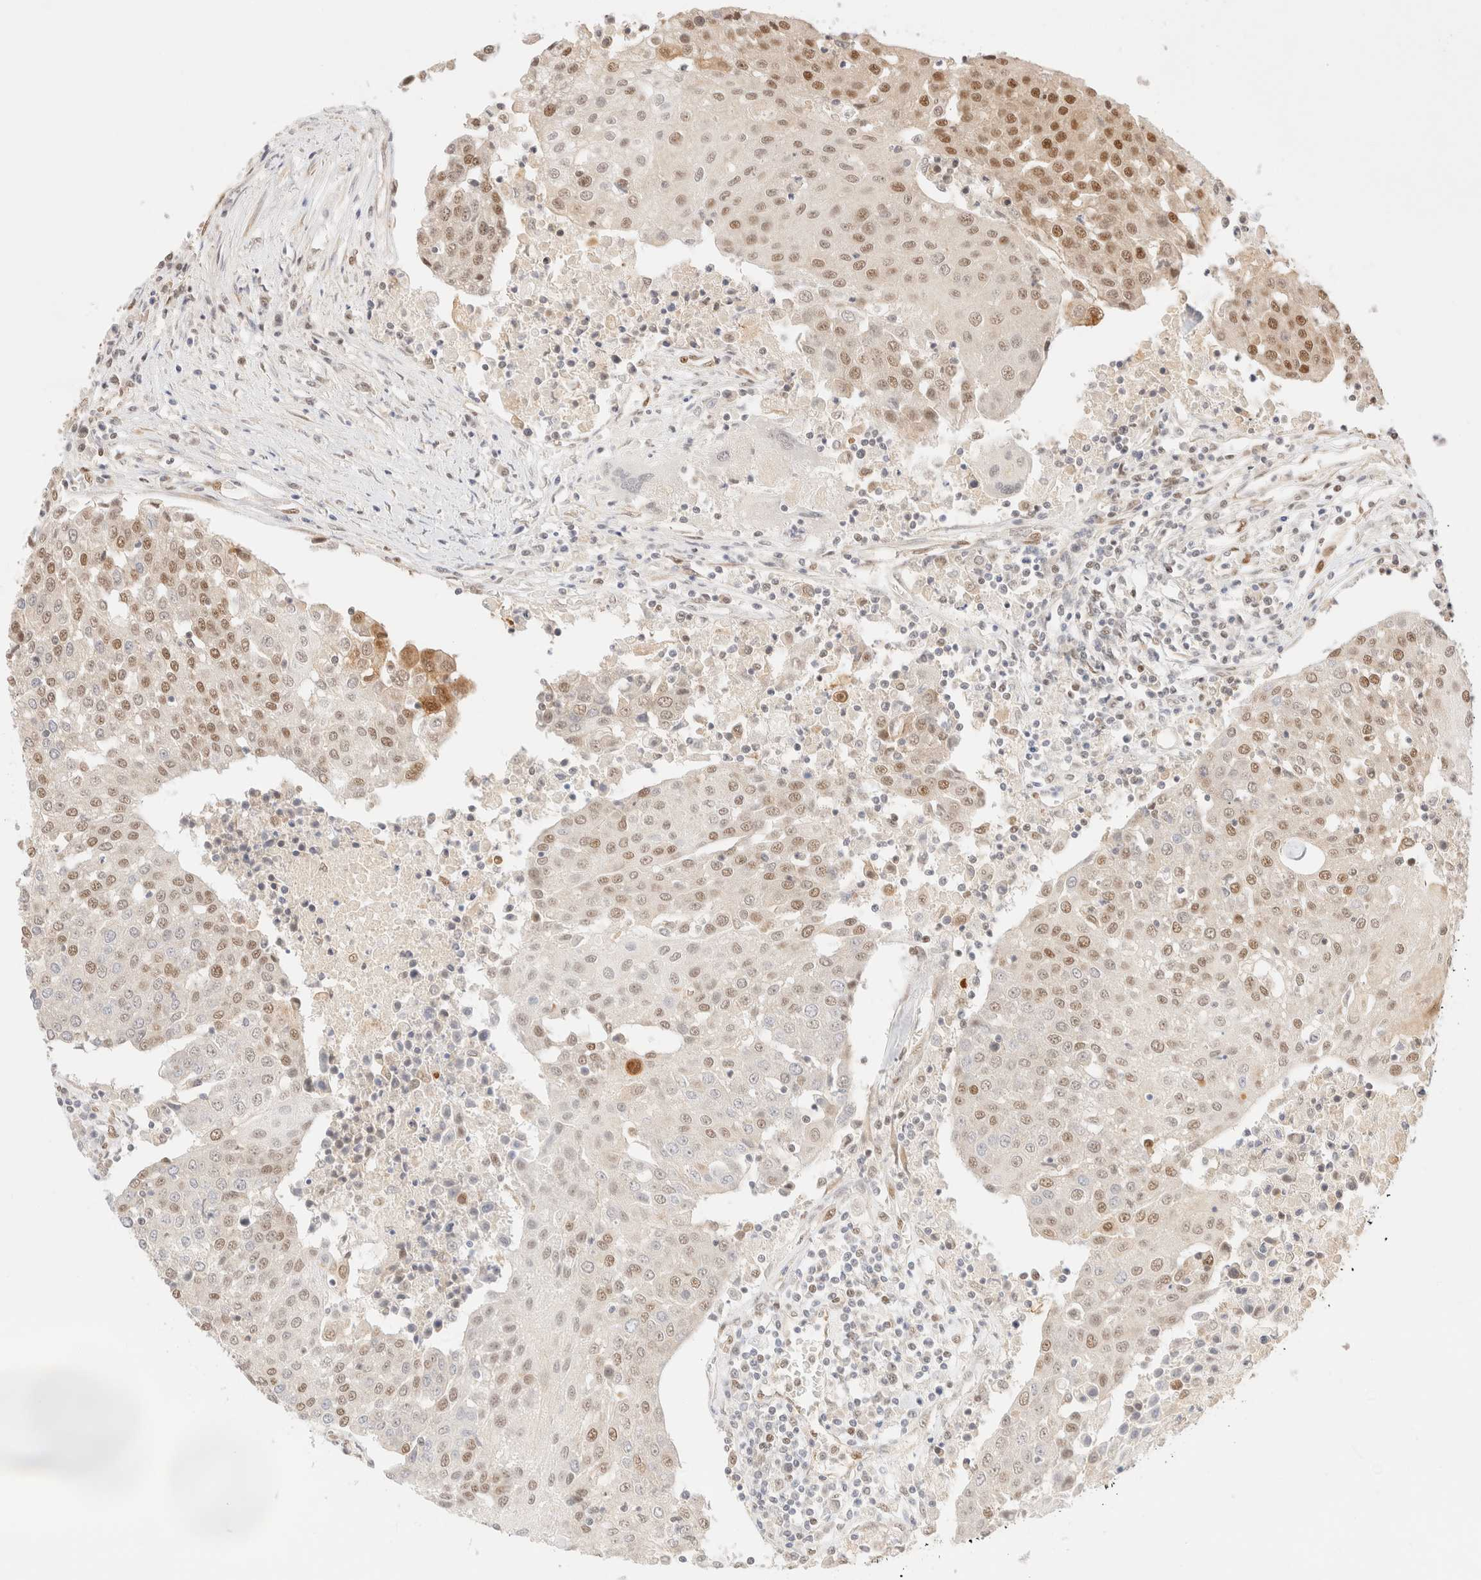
{"staining": {"intensity": "moderate", "quantity": "<25%", "location": "nuclear"}, "tissue": "urothelial cancer", "cell_type": "Tumor cells", "image_type": "cancer", "snomed": [{"axis": "morphology", "description": "Urothelial carcinoma, High grade"}, {"axis": "topography", "description": "Urinary bladder"}], "caption": "Immunohistochemistry histopathology image of neoplastic tissue: urothelial cancer stained using immunohistochemistry demonstrates low levels of moderate protein expression localized specifically in the nuclear of tumor cells, appearing as a nuclear brown color.", "gene": "ZNF768", "patient": {"sex": "female", "age": 85}}